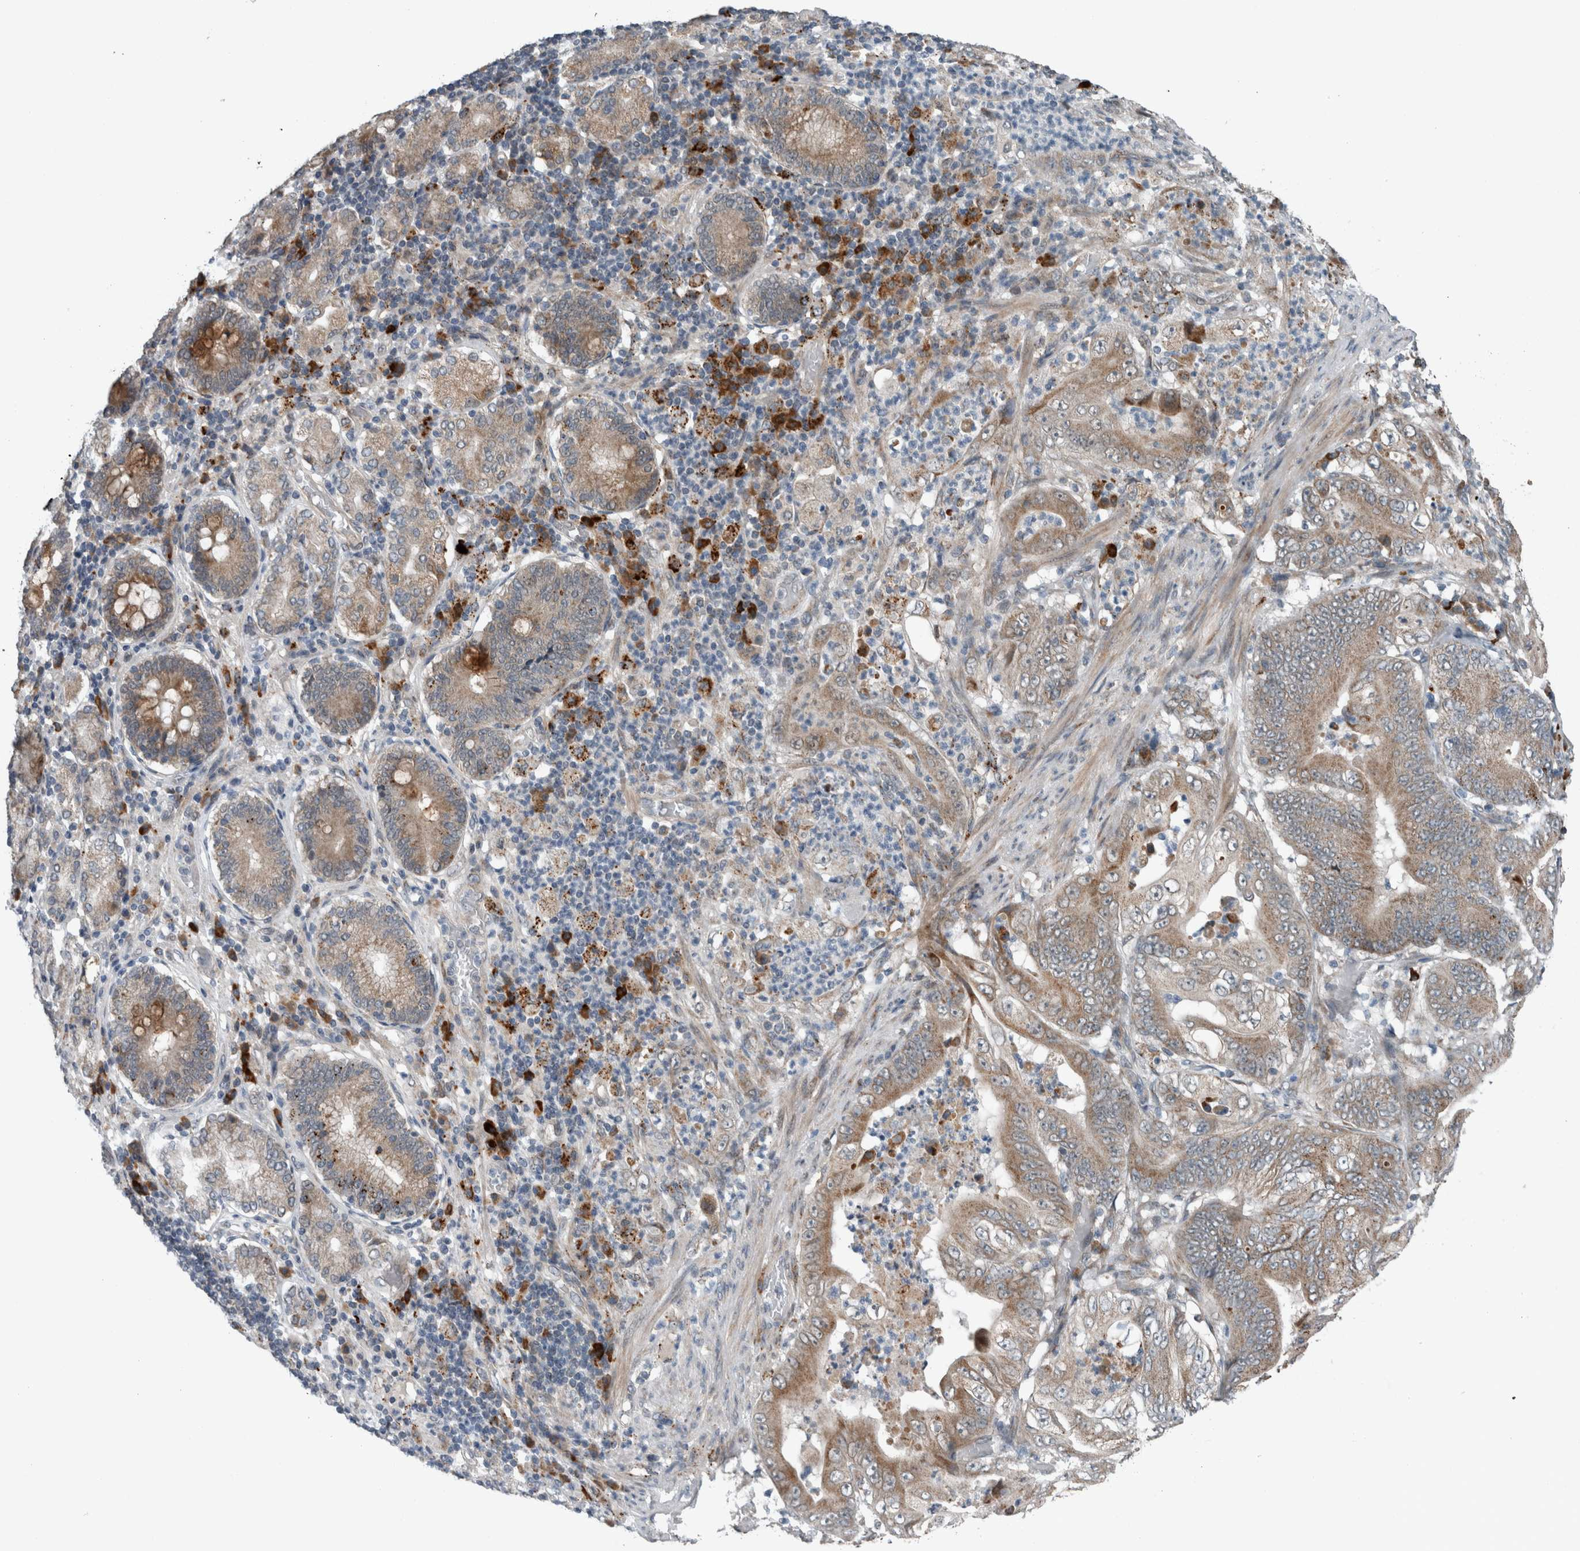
{"staining": {"intensity": "weak", "quantity": ">75%", "location": "cytoplasmic/membranous"}, "tissue": "stomach cancer", "cell_type": "Tumor cells", "image_type": "cancer", "snomed": [{"axis": "morphology", "description": "Adenocarcinoma, NOS"}, {"axis": "topography", "description": "Stomach"}], "caption": "Protein staining by IHC exhibits weak cytoplasmic/membranous staining in about >75% of tumor cells in adenocarcinoma (stomach).", "gene": "GBA2", "patient": {"sex": "female", "age": 73}}